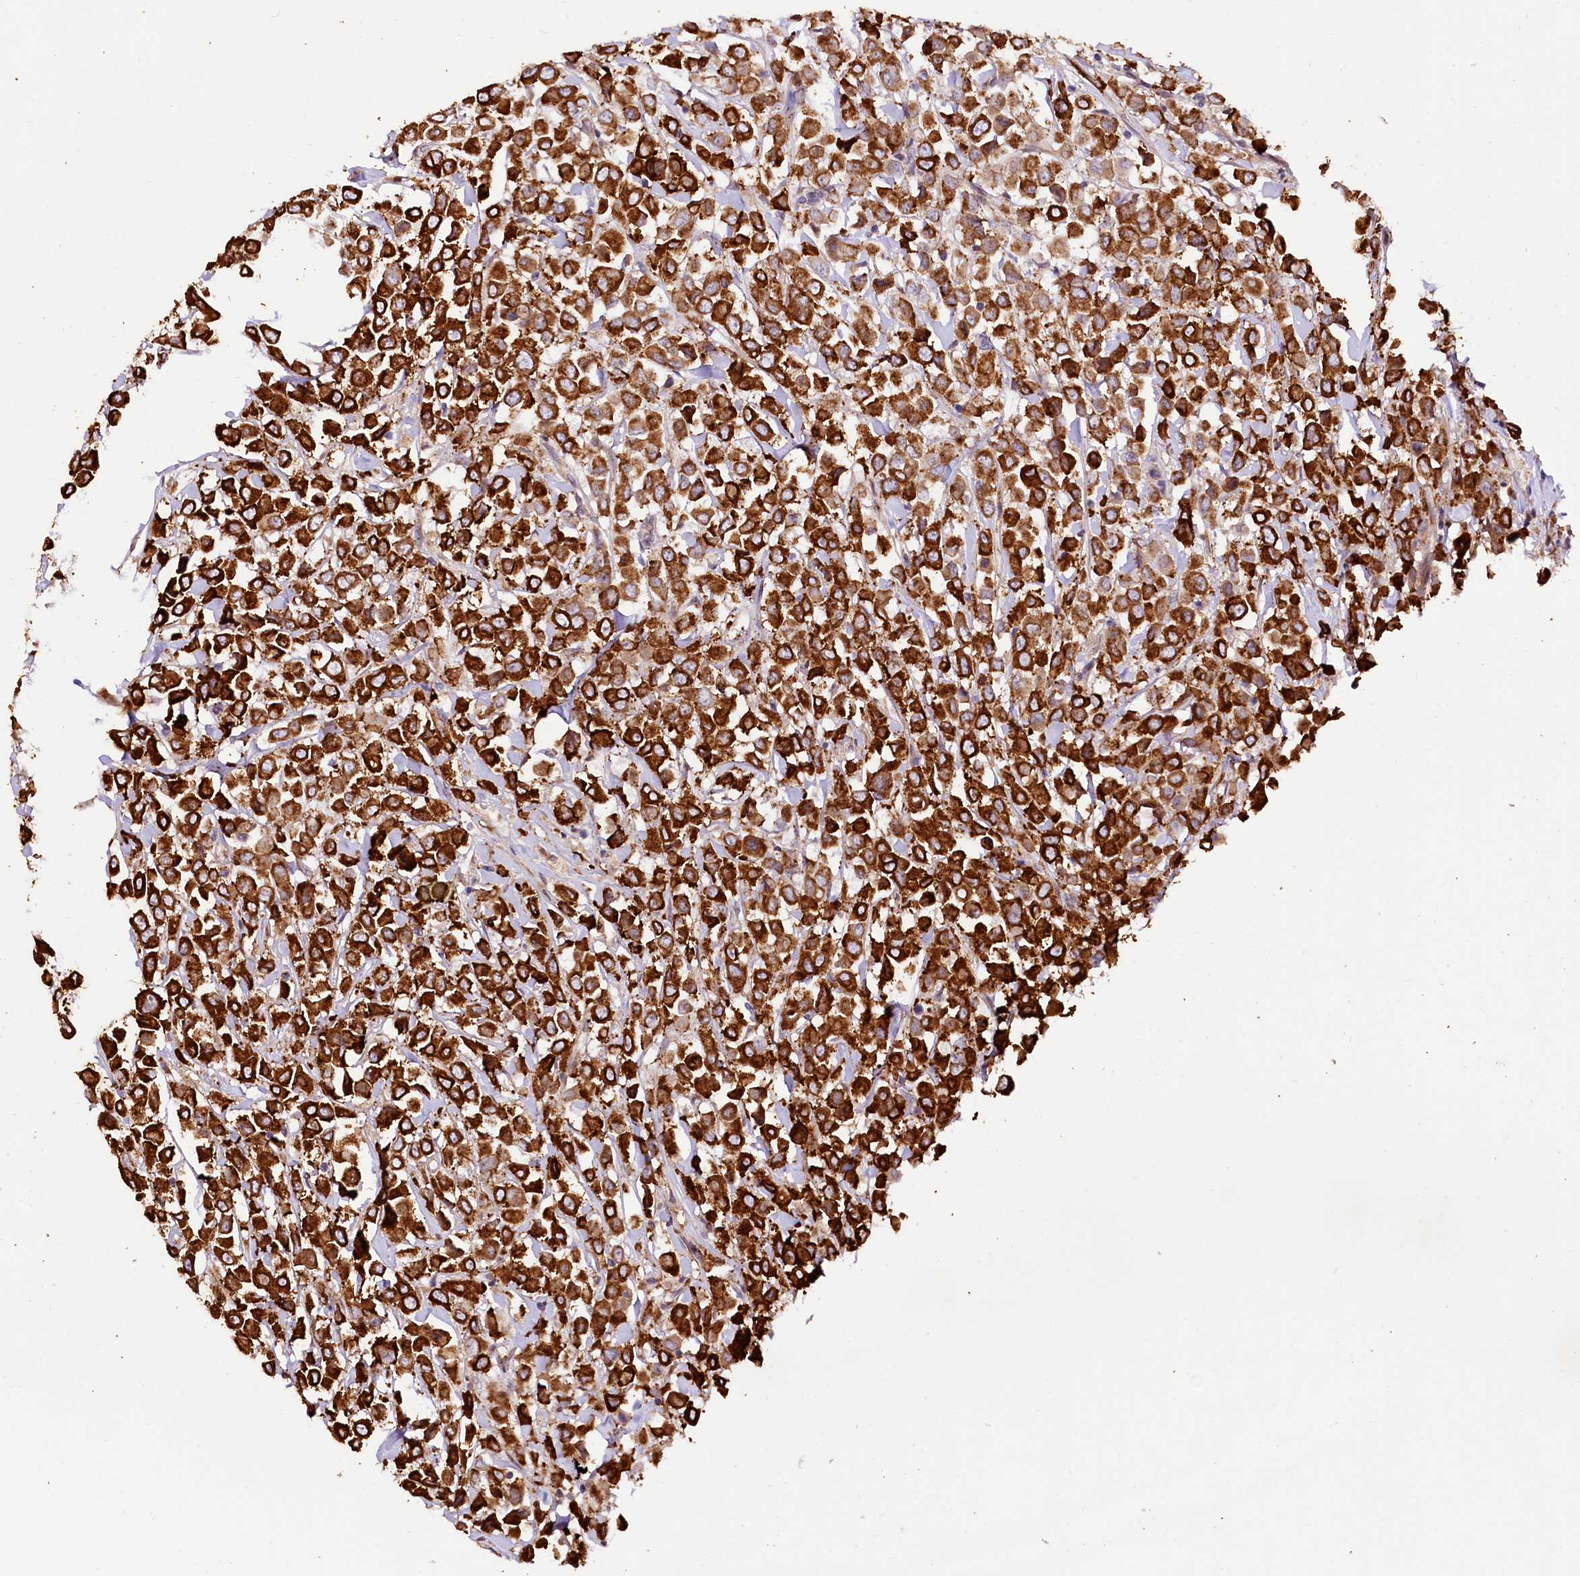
{"staining": {"intensity": "strong", "quantity": ">75%", "location": "cytoplasmic/membranous"}, "tissue": "breast cancer", "cell_type": "Tumor cells", "image_type": "cancer", "snomed": [{"axis": "morphology", "description": "Duct carcinoma"}, {"axis": "topography", "description": "Breast"}], "caption": "Breast cancer (infiltrating ductal carcinoma) stained with a brown dye reveals strong cytoplasmic/membranous positive positivity in about >75% of tumor cells.", "gene": "CUTC", "patient": {"sex": "female", "age": 61}}